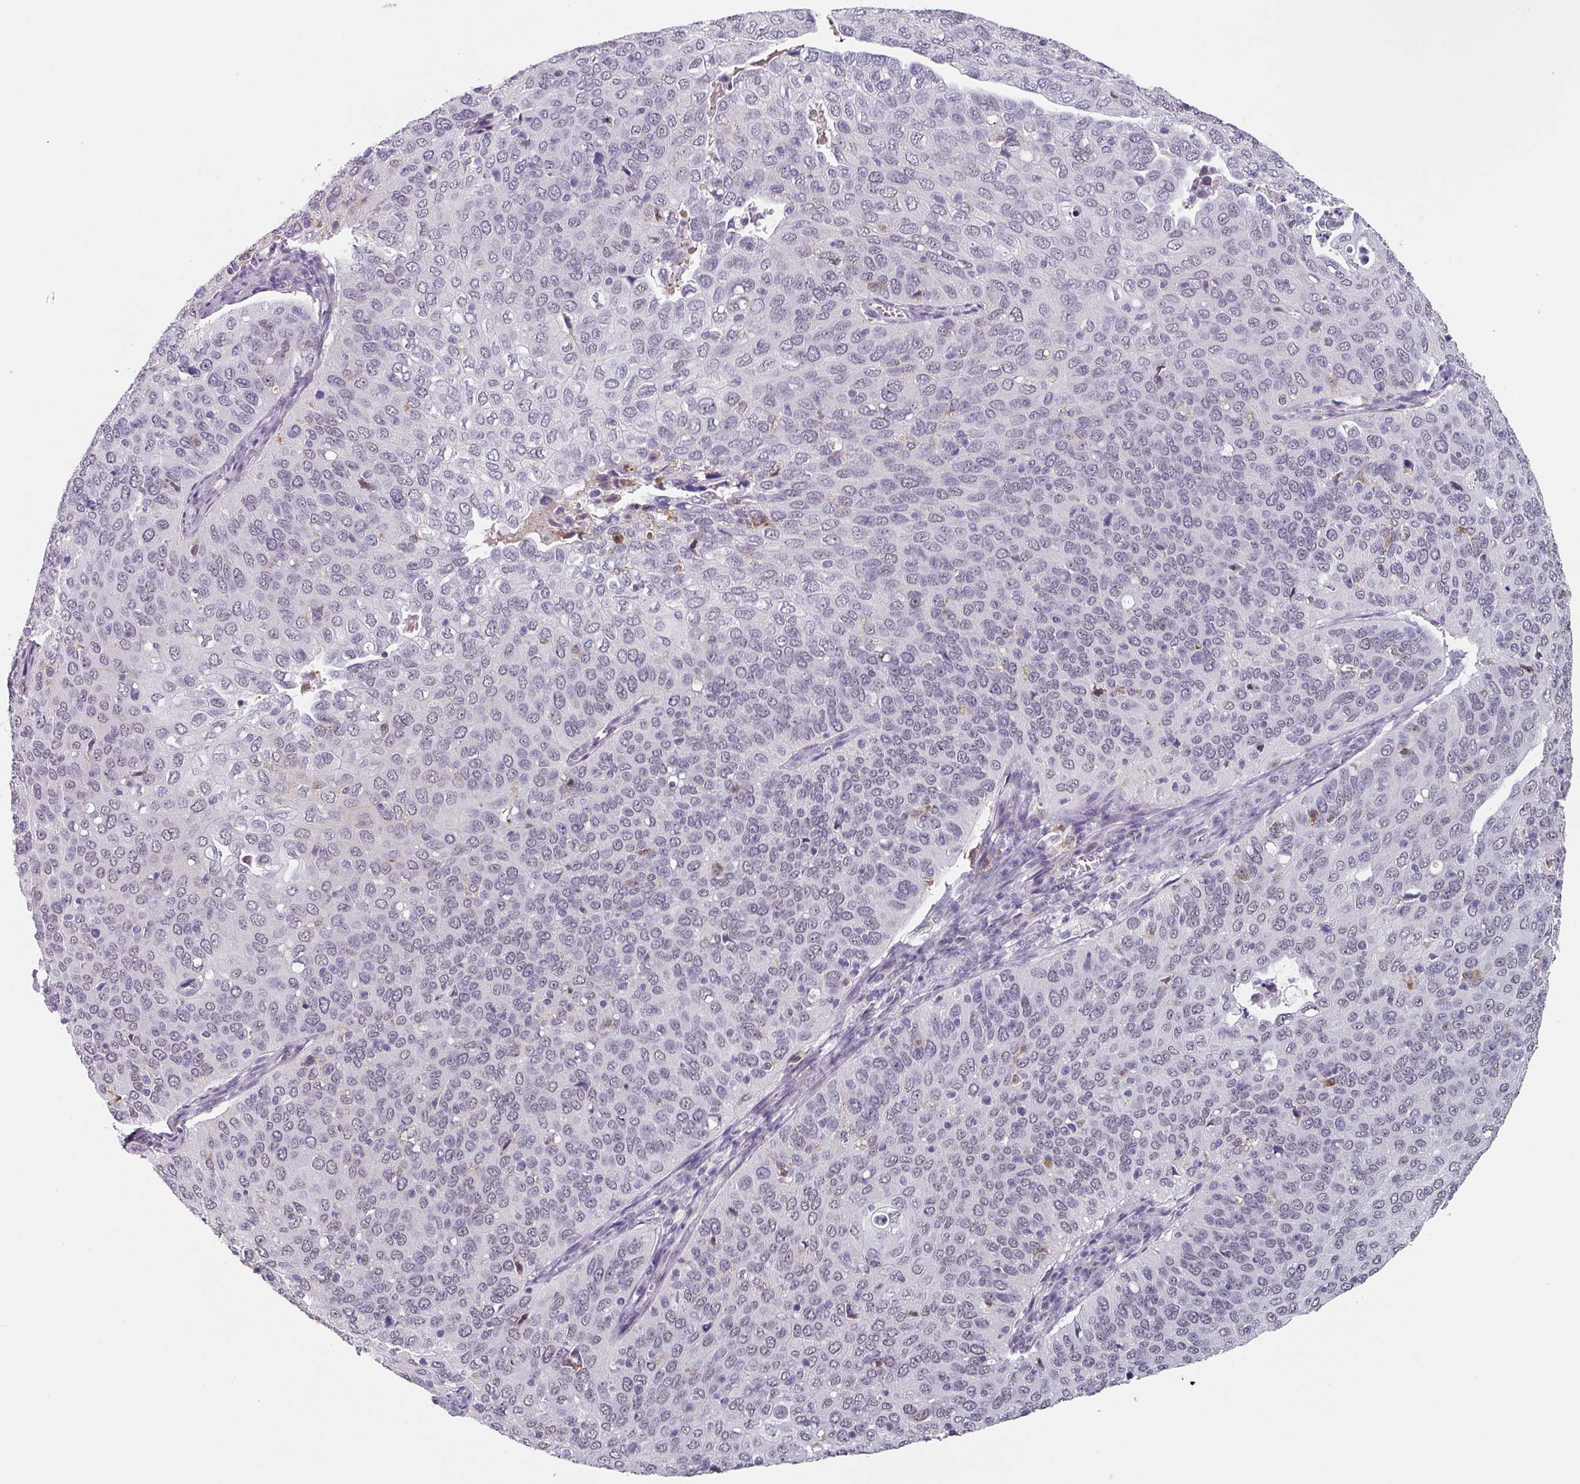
{"staining": {"intensity": "negative", "quantity": "none", "location": "none"}, "tissue": "cervical cancer", "cell_type": "Tumor cells", "image_type": "cancer", "snomed": [{"axis": "morphology", "description": "Squamous cell carcinoma, NOS"}, {"axis": "topography", "description": "Cervix"}], "caption": "Immunohistochemical staining of cervical cancer (squamous cell carcinoma) displays no significant positivity in tumor cells.", "gene": "C1QB", "patient": {"sex": "female", "age": 36}}